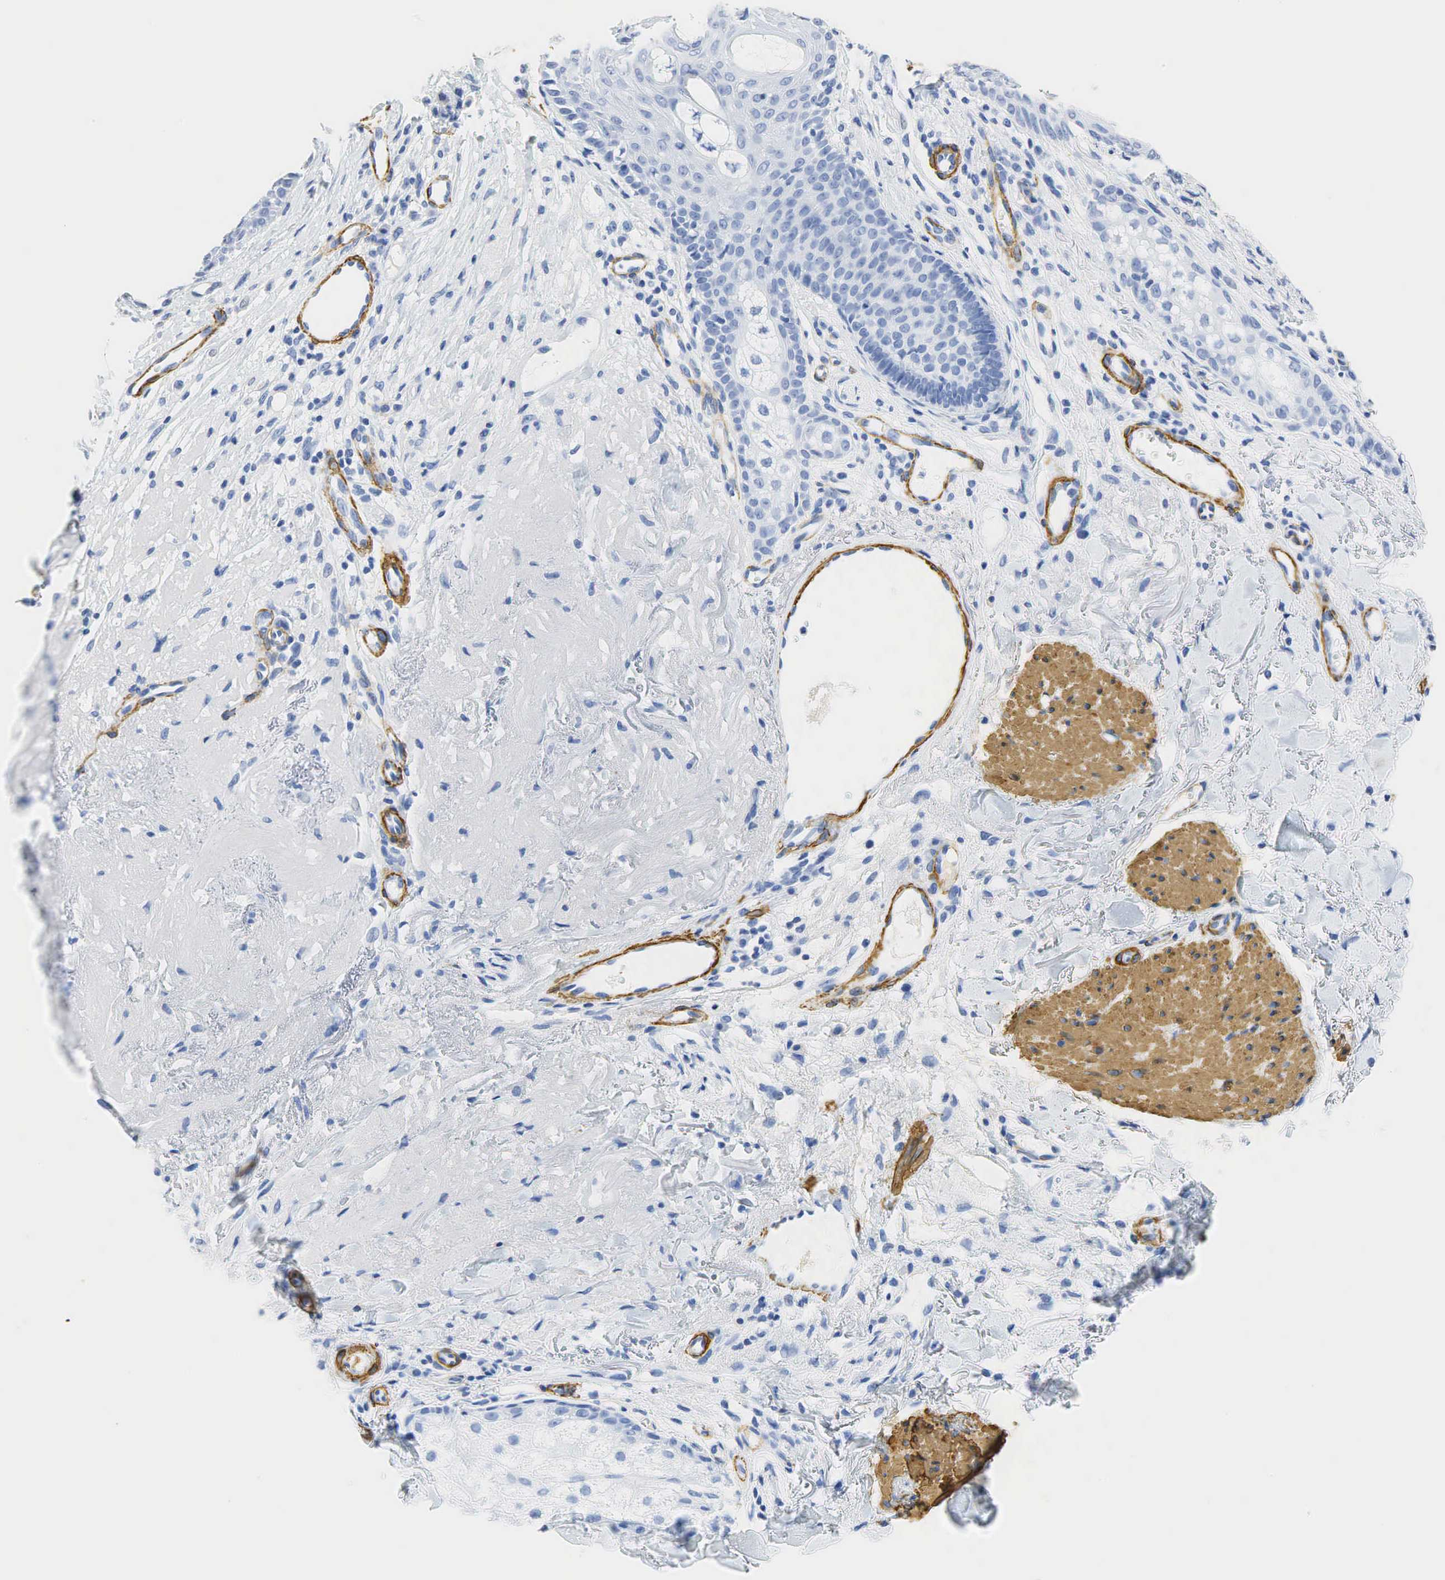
{"staining": {"intensity": "negative", "quantity": "none", "location": "none"}, "tissue": "skin cancer", "cell_type": "Tumor cells", "image_type": "cancer", "snomed": [{"axis": "morphology", "description": "Squamous cell carcinoma, NOS"}, {"axis": "topography", "description": "Skin"}], "caption": "High power microscopy image of an immunohistochemistry (IHC) image of skin cancer (squamous cell carcinoma), revealing no significant staining in tumor cells.", "gene": "ACTA1", "patient": {"sex": "male", "age": 77}}